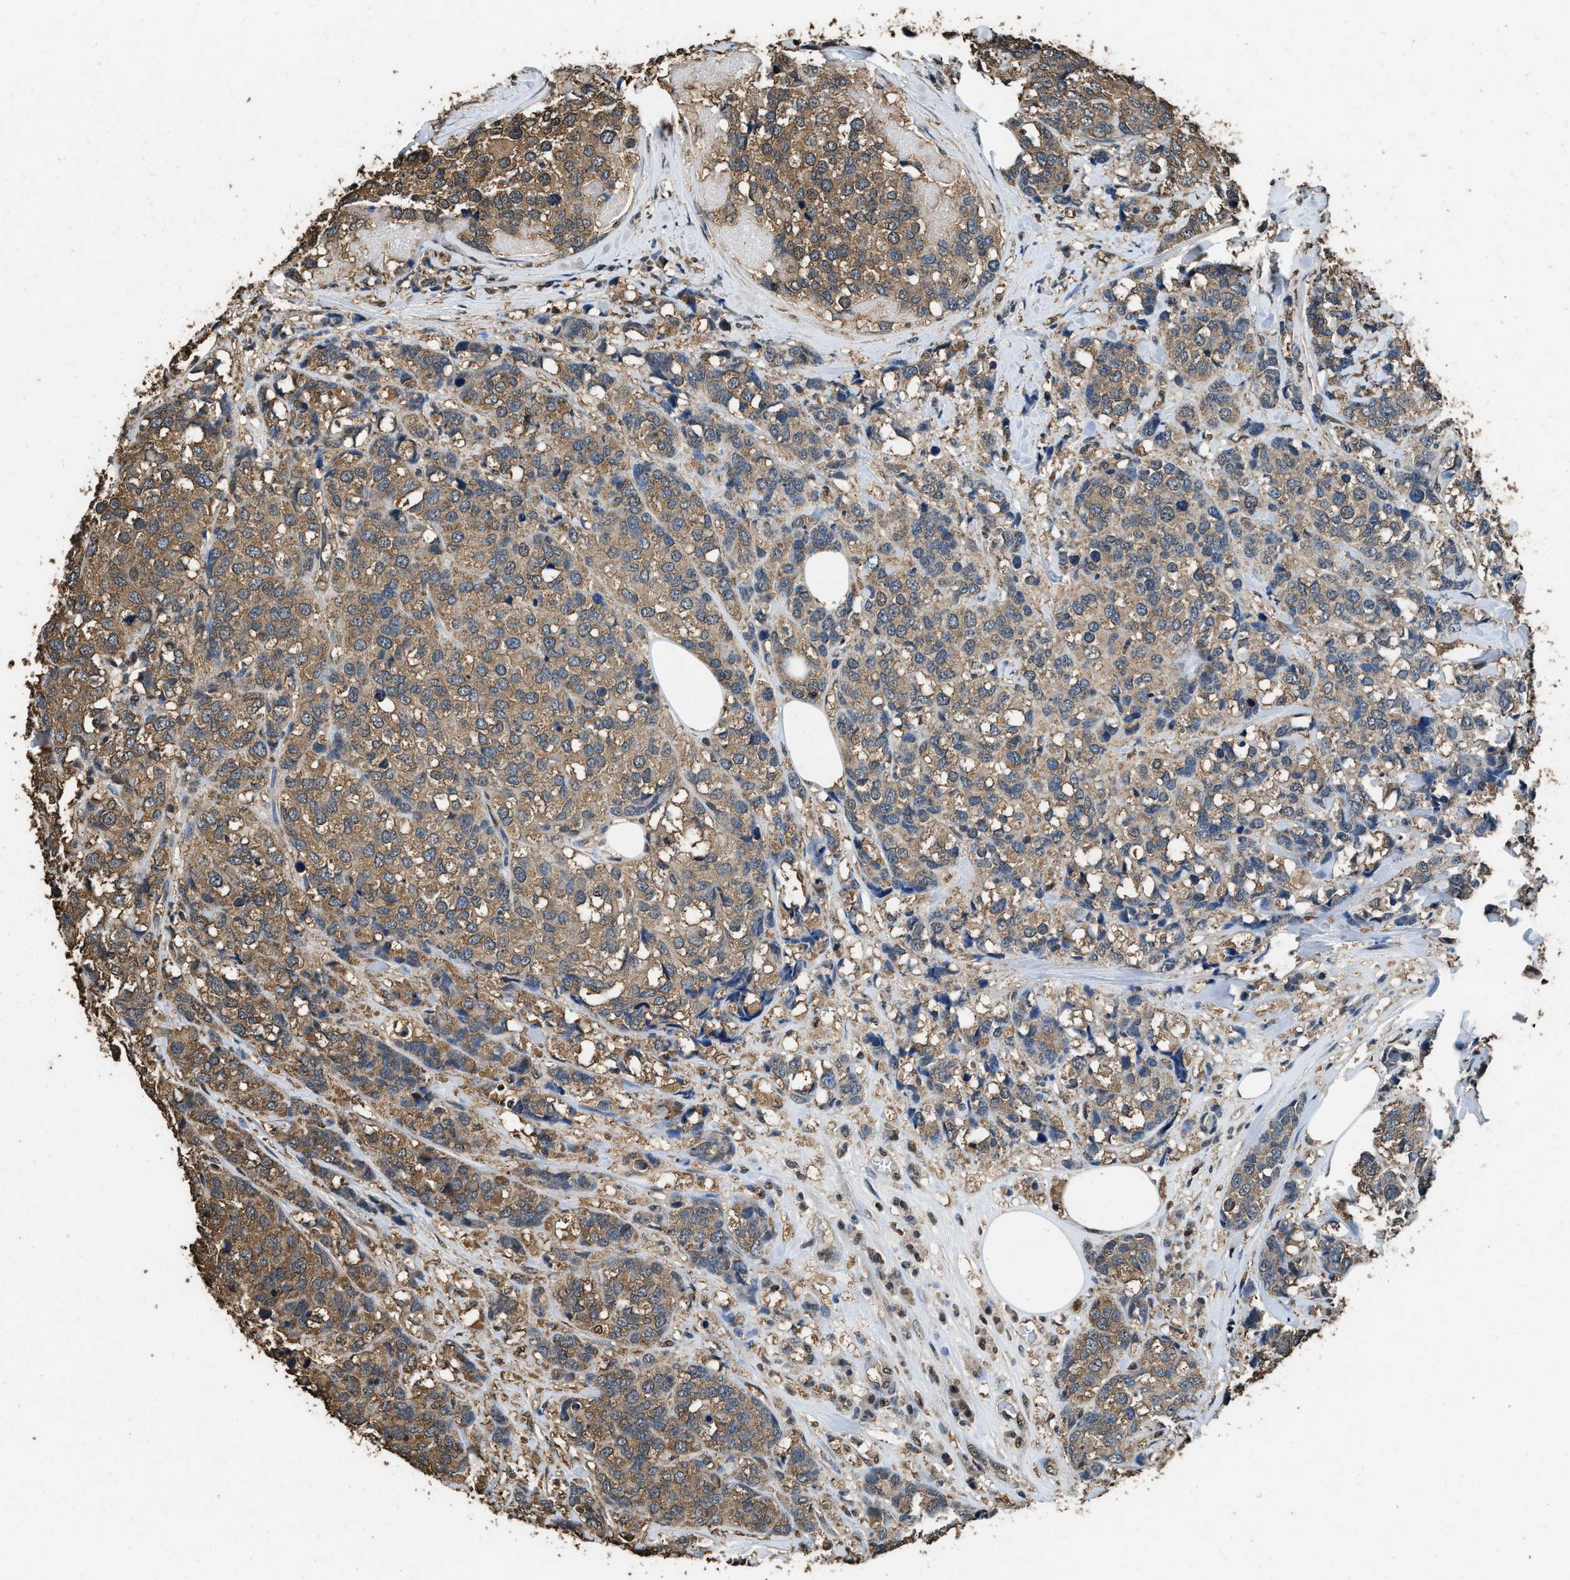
{"staining": {"intensity": "moderate", "quantity": ">75%", "location": "cytoplasmic/membranous"}, "tissue": "breast cancer", "cell_type": "Tumor cells", "image_type": "cancer", "snomed": [{"axis": "morphology", "description": "Lobular carcinoma"}, {"axis": "topography", "description": "Breast"}], "caption": "Tumor cells display medium levels of moderate cytoplasmic/membranous positivity in approximately >75% of cells in breast cancer (lobular carcinoma).", "gene": "GAPDH", "patient": {"sex": "female", "age": 59}}